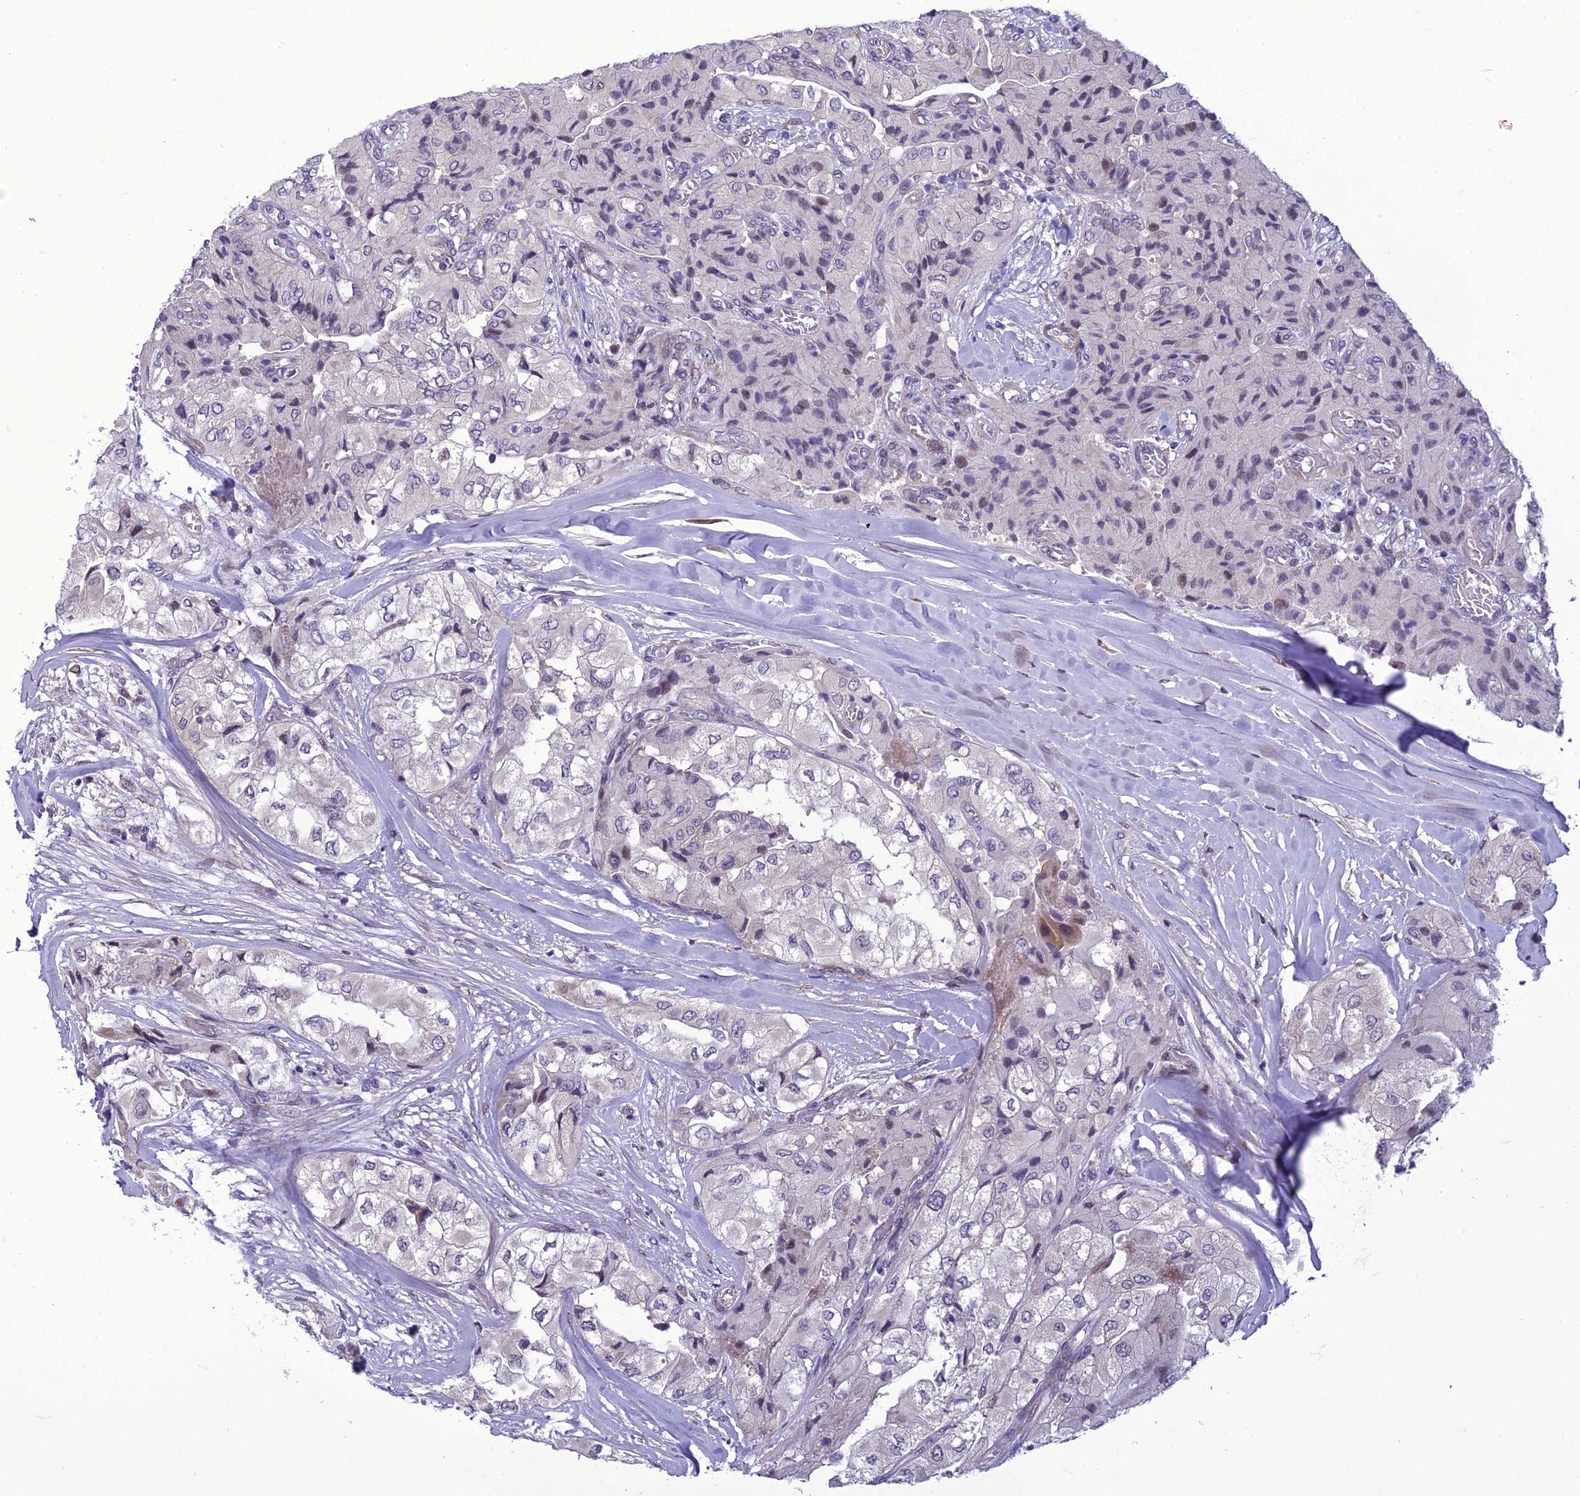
{"staining": {"intensity": "negative", "quantity": "none", "location": "none"}, "tissue": "head and neck cancer", "cell_type": "Tumor cells", "image_type": "cancer", "snomed": [{"axis": "morphology", "description": "Adenocarcinoma, NOS"}, {"axis": "topography", "description": "Head-Neck"}], "caption": "IHC of human head and neck cancer (adenocarcinoma) reveals no positivity in tumor cells.", "gene": "GAB4", "patient": {"sex": "male", "age": 66}}